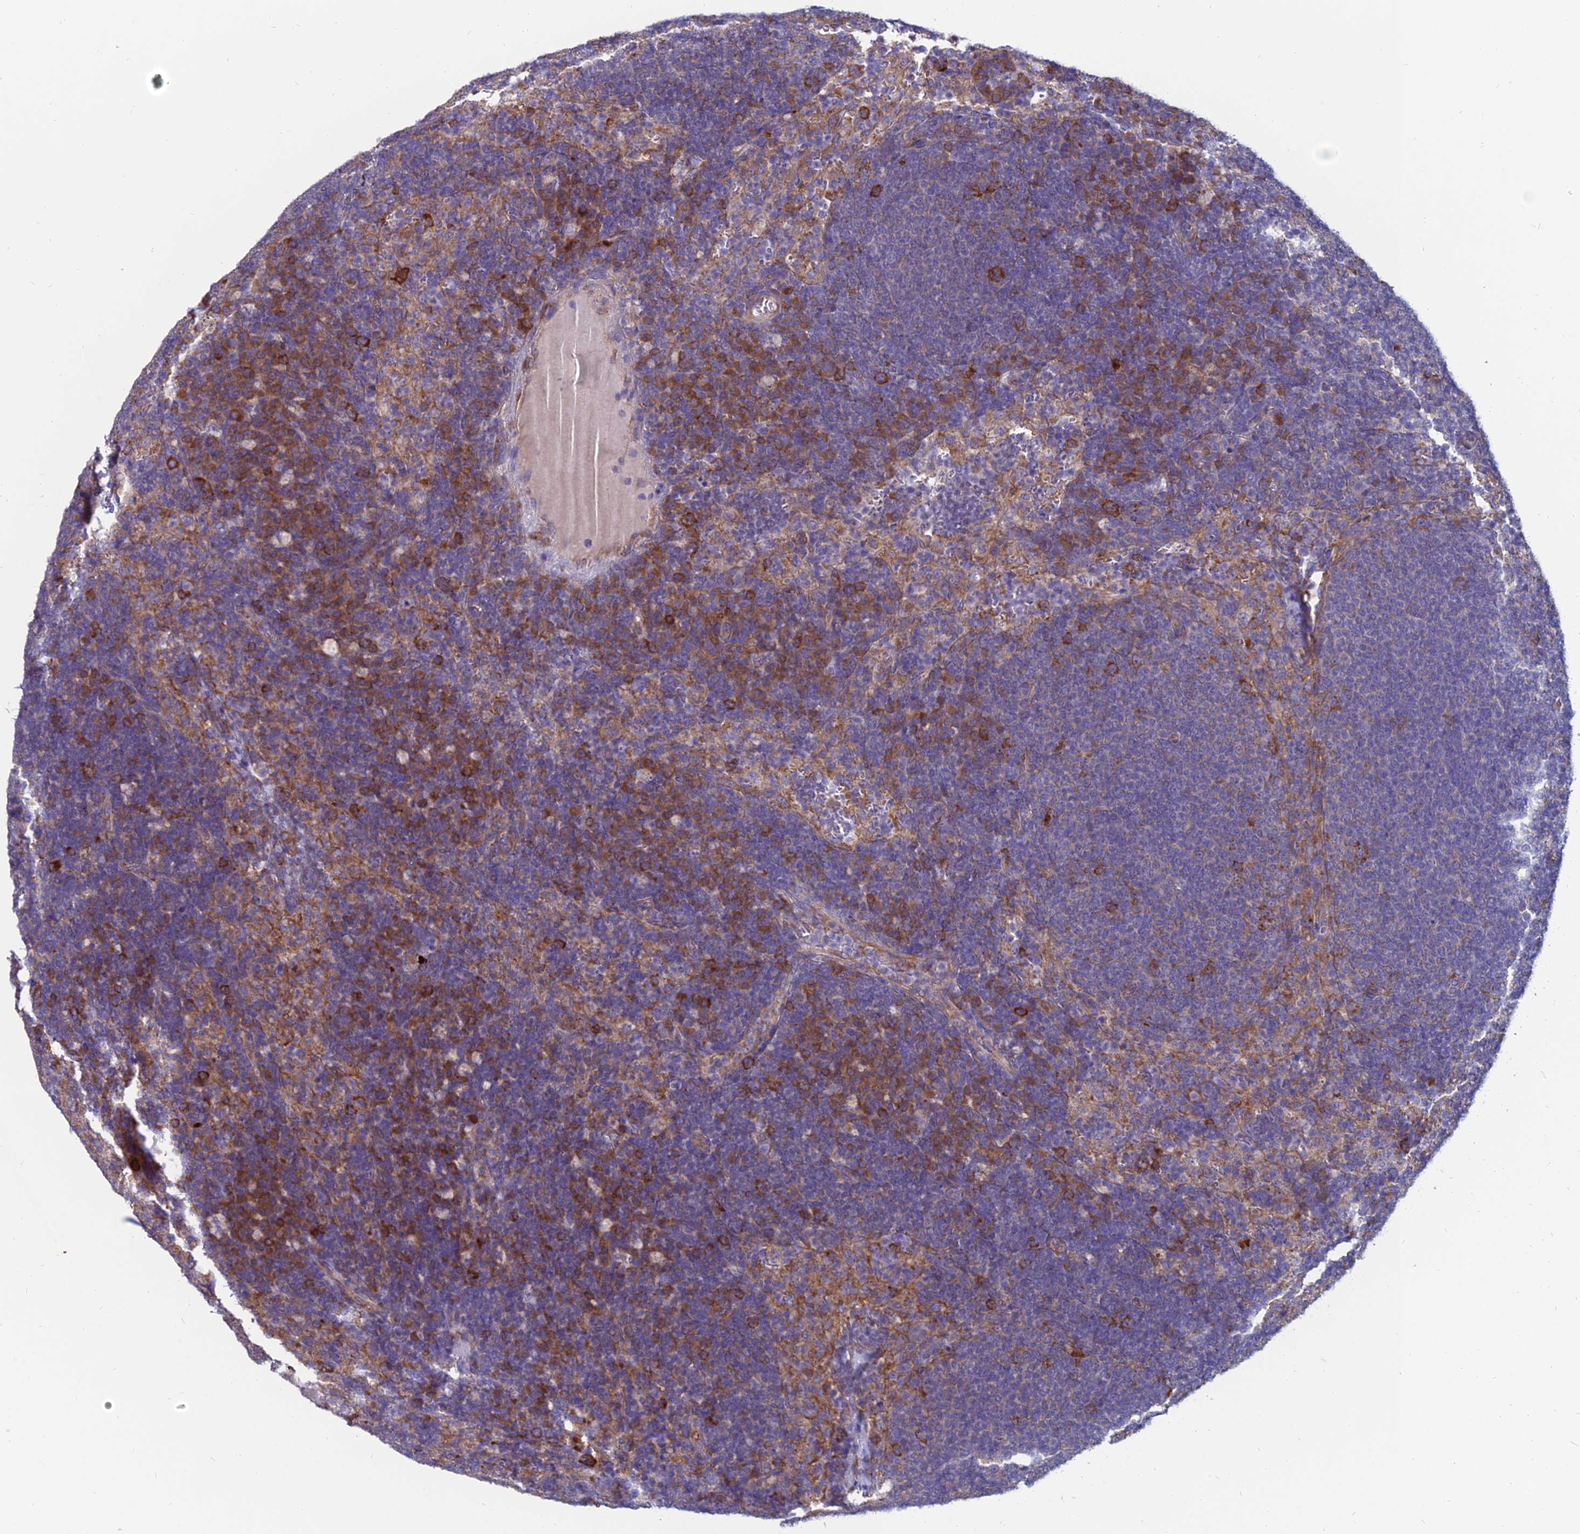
{"staining": {"intensity": "strong", "quantity": ">75%", "location": "cytoplasmic/membranous"}, "tissue": "lymph node", "cell_type": "Germinal center cells", "image_type": "normal", "snomed": [{"axis": "morphology", "description": "Normal tissue, NOS"}, {"axis": "topography", "description": "Lymph node"}], "caption": "Immunohistochemistry (DAB) staining of unremarkable lymph node reveals strong cytoplasmic/membranous protein staining in about >75% of germinal center cells.", "gene": "TXLNA", "patient": {"sex": "female", "age": 70}}